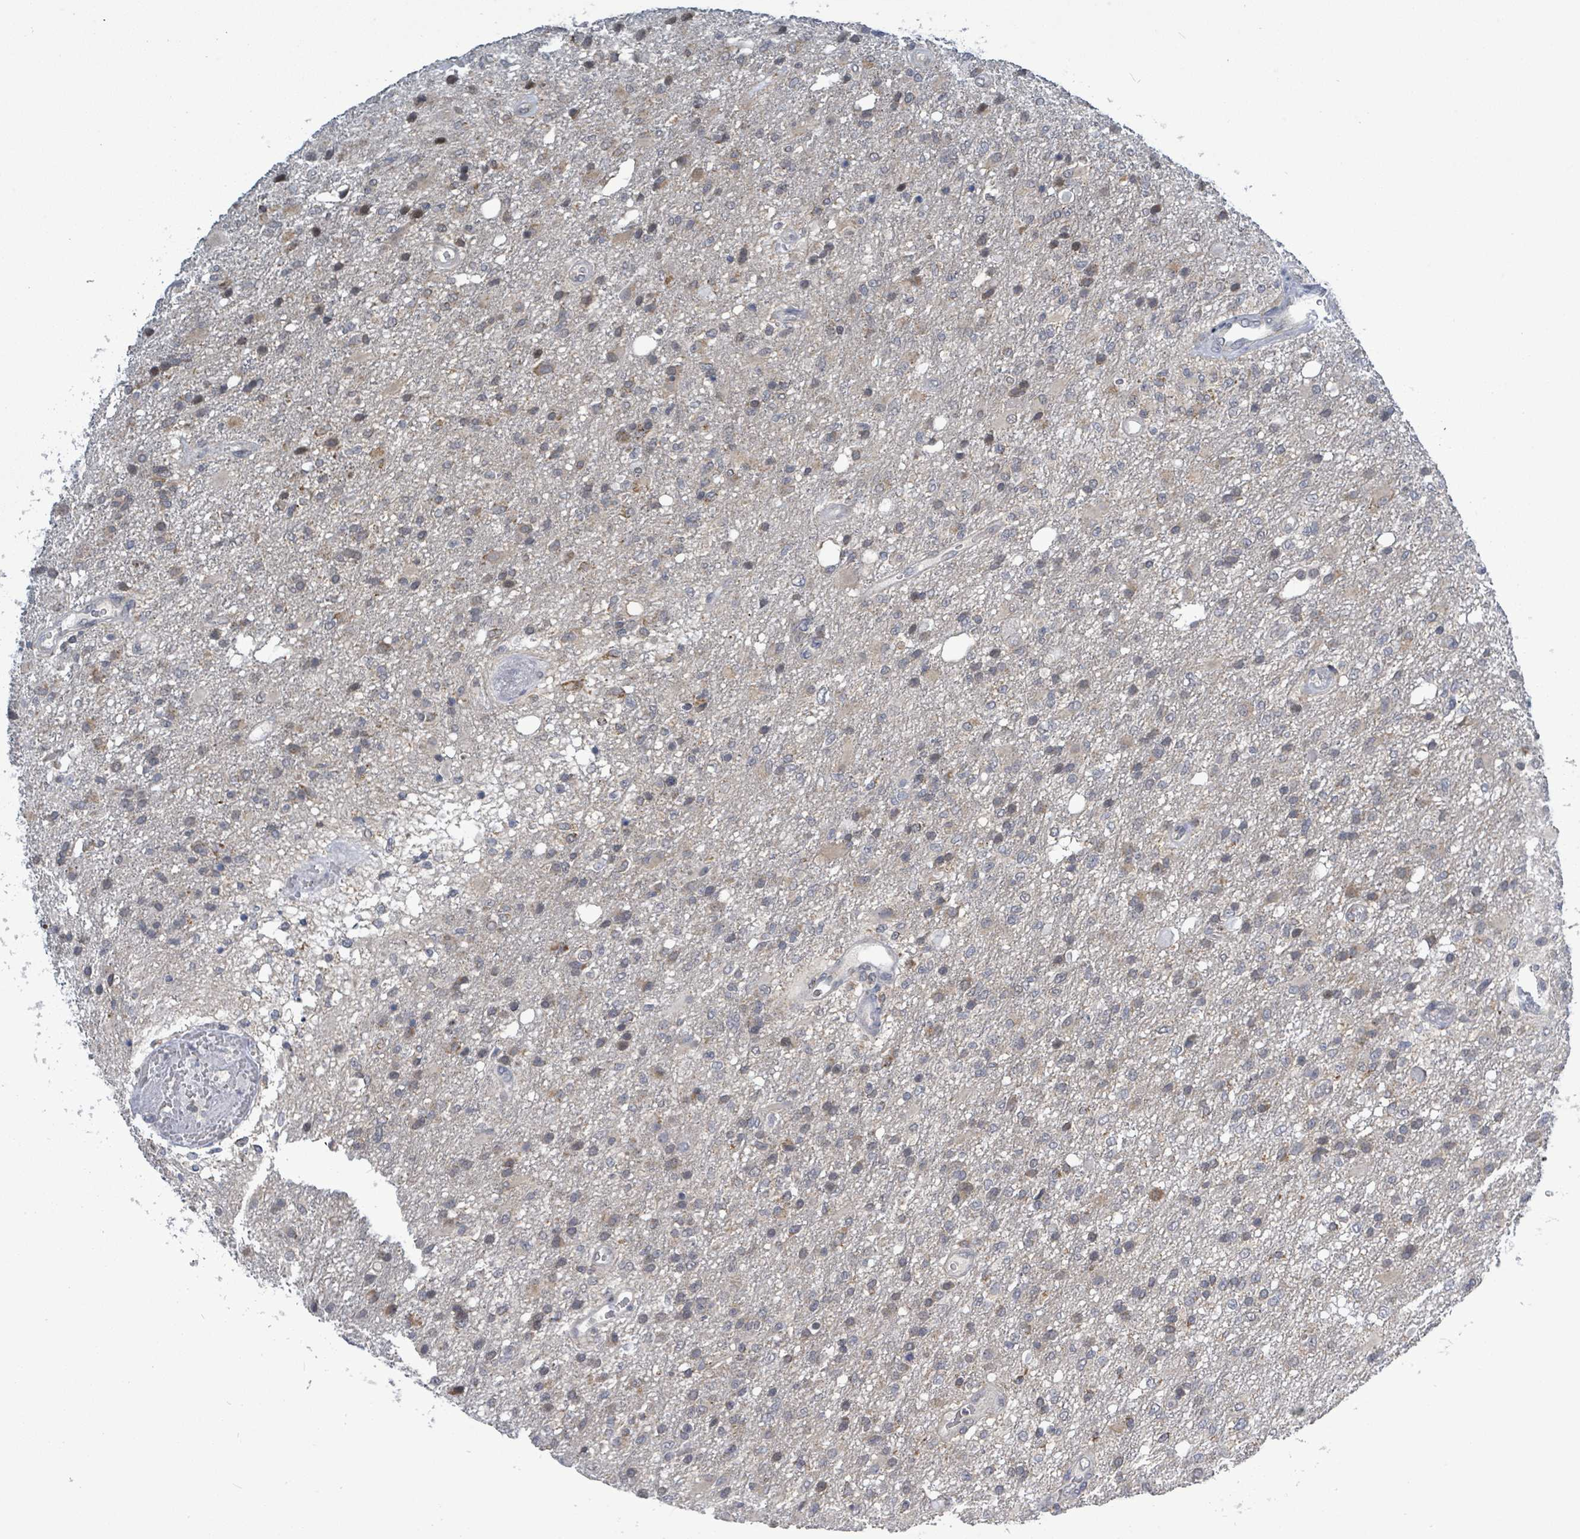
{"staining": {"intensity": "weak", "quantity": "25%-75%", "location": "cytoplasmic/membranous"}, "tissue": "glioma", "cell_type": "Tumor cells", "image_type": "cancer", "snomed": [{"axis": "morphology", "description": "Glioma, malignant, High grade"}, {"axis": "topography", "description": "Brain"}], "caption": "Immunohistochemical staining of human malignant high-grade glioma reveals low levels of weak cytoplasmic/membranous positivity in about 25%-75% of tumor cells.", "gene": "COQ10B", "patient": {"sex": "female", "age": 74}}